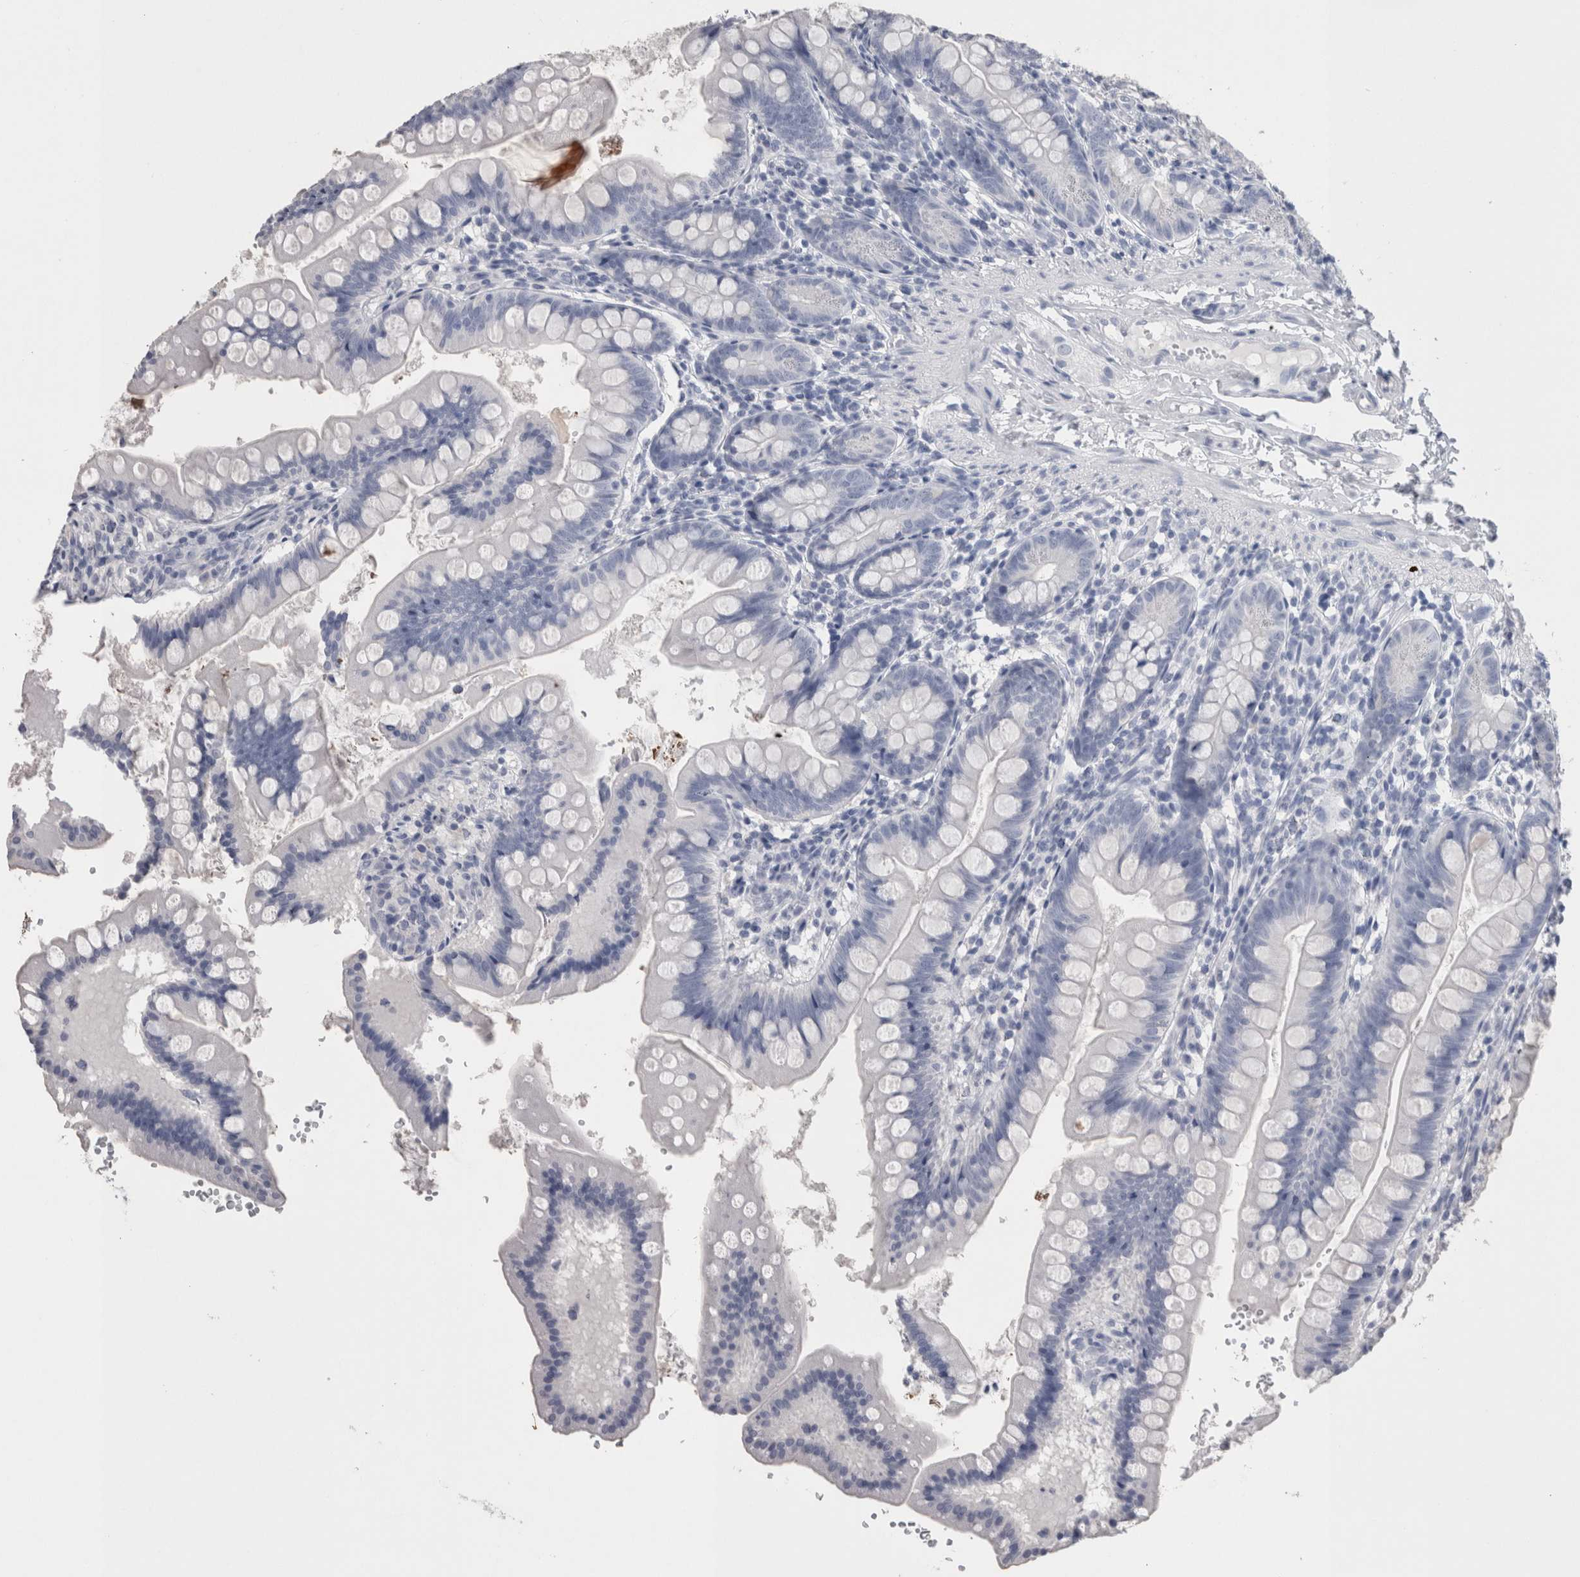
{"staining": {"intensity": "negative", "quantity": "none", "location": "none"}, "tissue": "small intestine", "cell_type": "Glandular cells", "image_type": "normal", "snomed": [{"axis": "morphology", "description": "Normal tissue, NOS"}, {"axis": "topography", "description": "Small intestine"}], "caption": "High magnification brightfield microscopy of benign small intestine stained with DAB (brown) and counterstained with hematoxylin (blue): glandular cells show no significant positivity. The staining was performed using DAB to visualize the protein expression in brown, while the nuclei were stained in blue with hematoxylin (Magnification: 20x).", "gene": "CA8", "patient": {"sex": "male", "age": 7}}